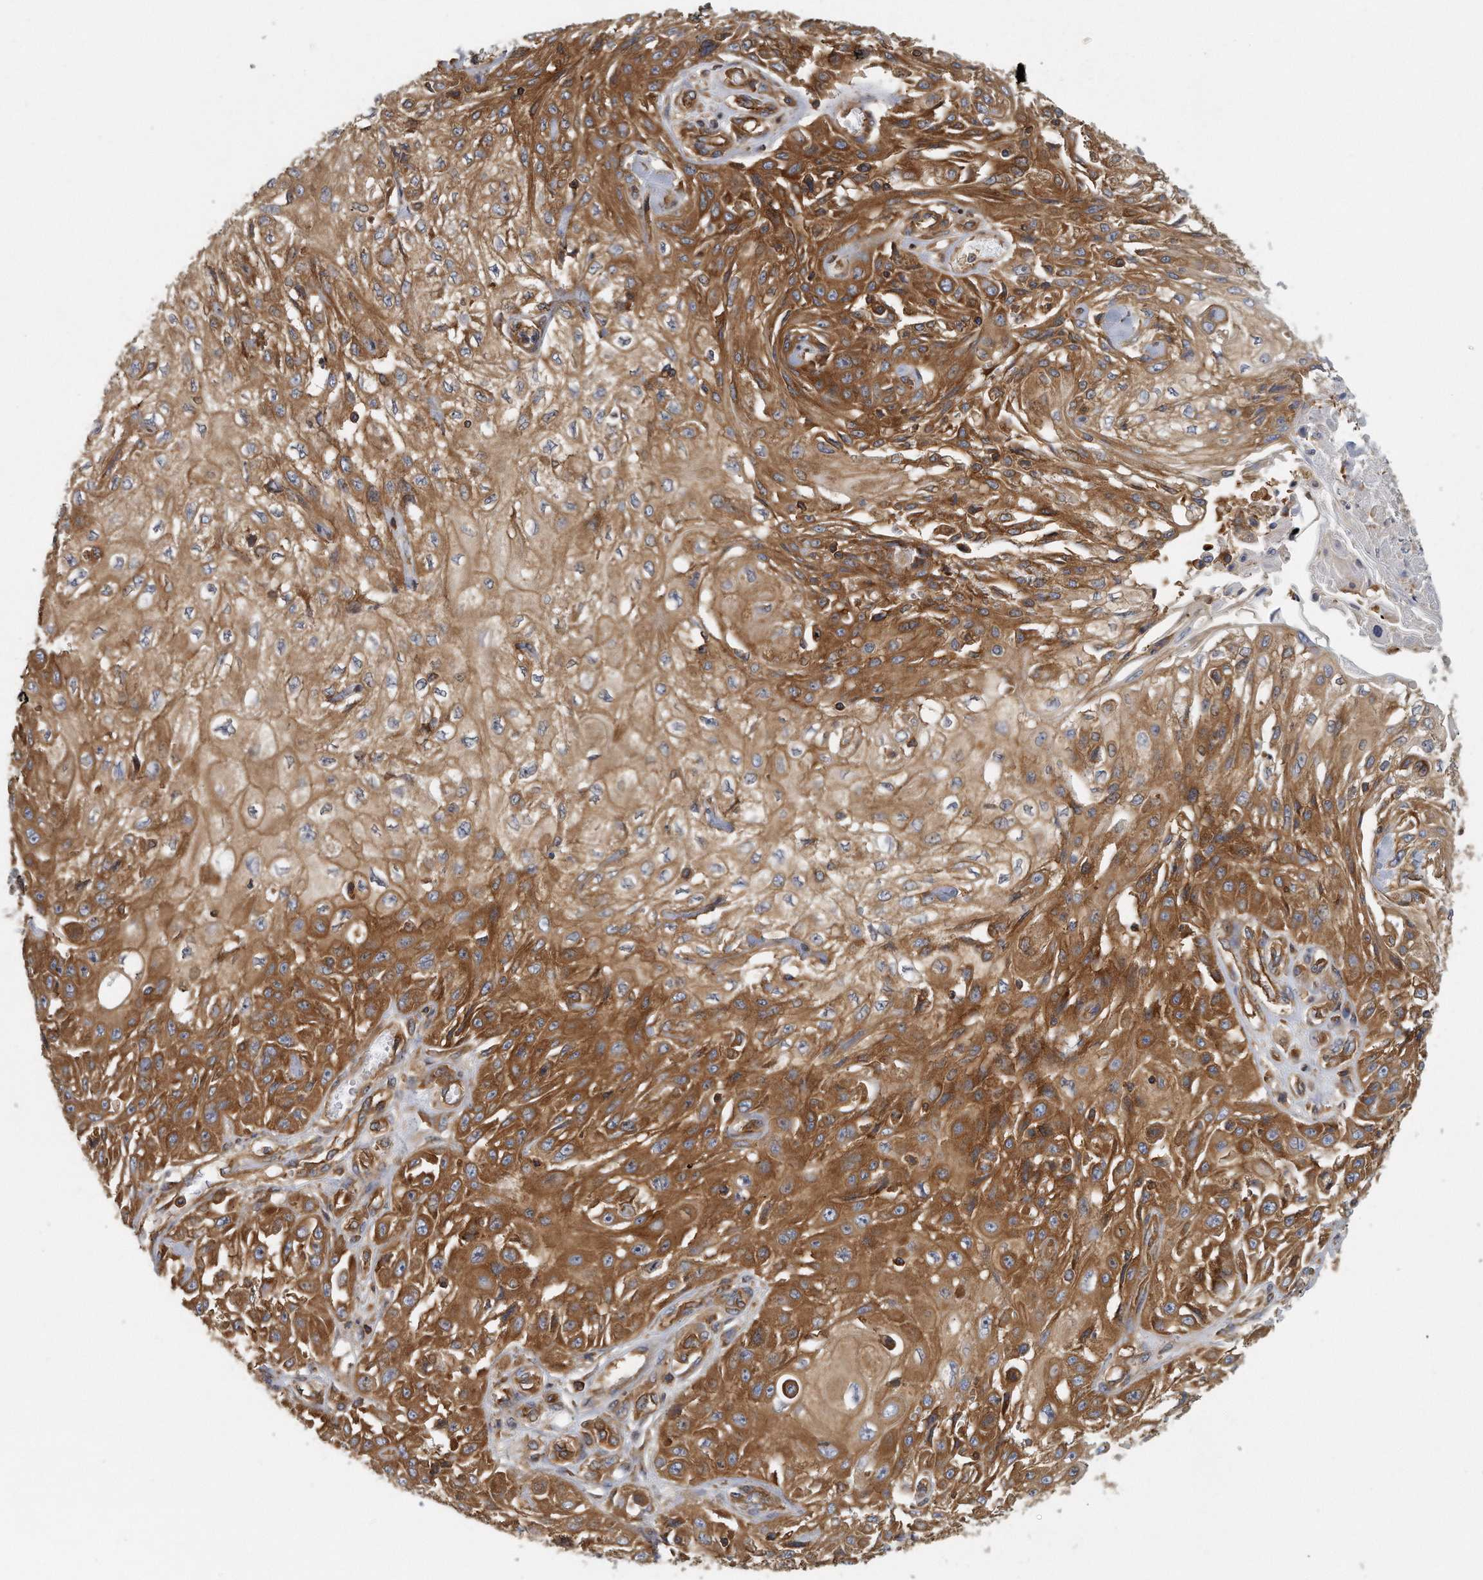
{"staining": {"intensity": "strong", "quantity": "25%-75%", "location": "cytoplasmic/membranous"}, "tissue": "skin cancer", "cell_type": "Tumor cells", "image_type": "cancer", "snomed": [{"axis": "morphology", "description": "Squamous cell carcinoma, NOS"}, {"axis": "morphology", "description": "Squamous cell carcinoma, metastatic, NOS"}, {"axis": "topography", "description": "Skin"}, {"axis": "topography", "description": "Lymph node"}], "caption": "IHC image of human skin cancer (metastatic squamous cell carcinoma) stained for a protein (brown), which displays high levels of strong cytoplasmic/membranous staining in about 25%-75% of tumor cells.", "gene": "EIF3I", "patient": {"sex": "male", "age": 75}}